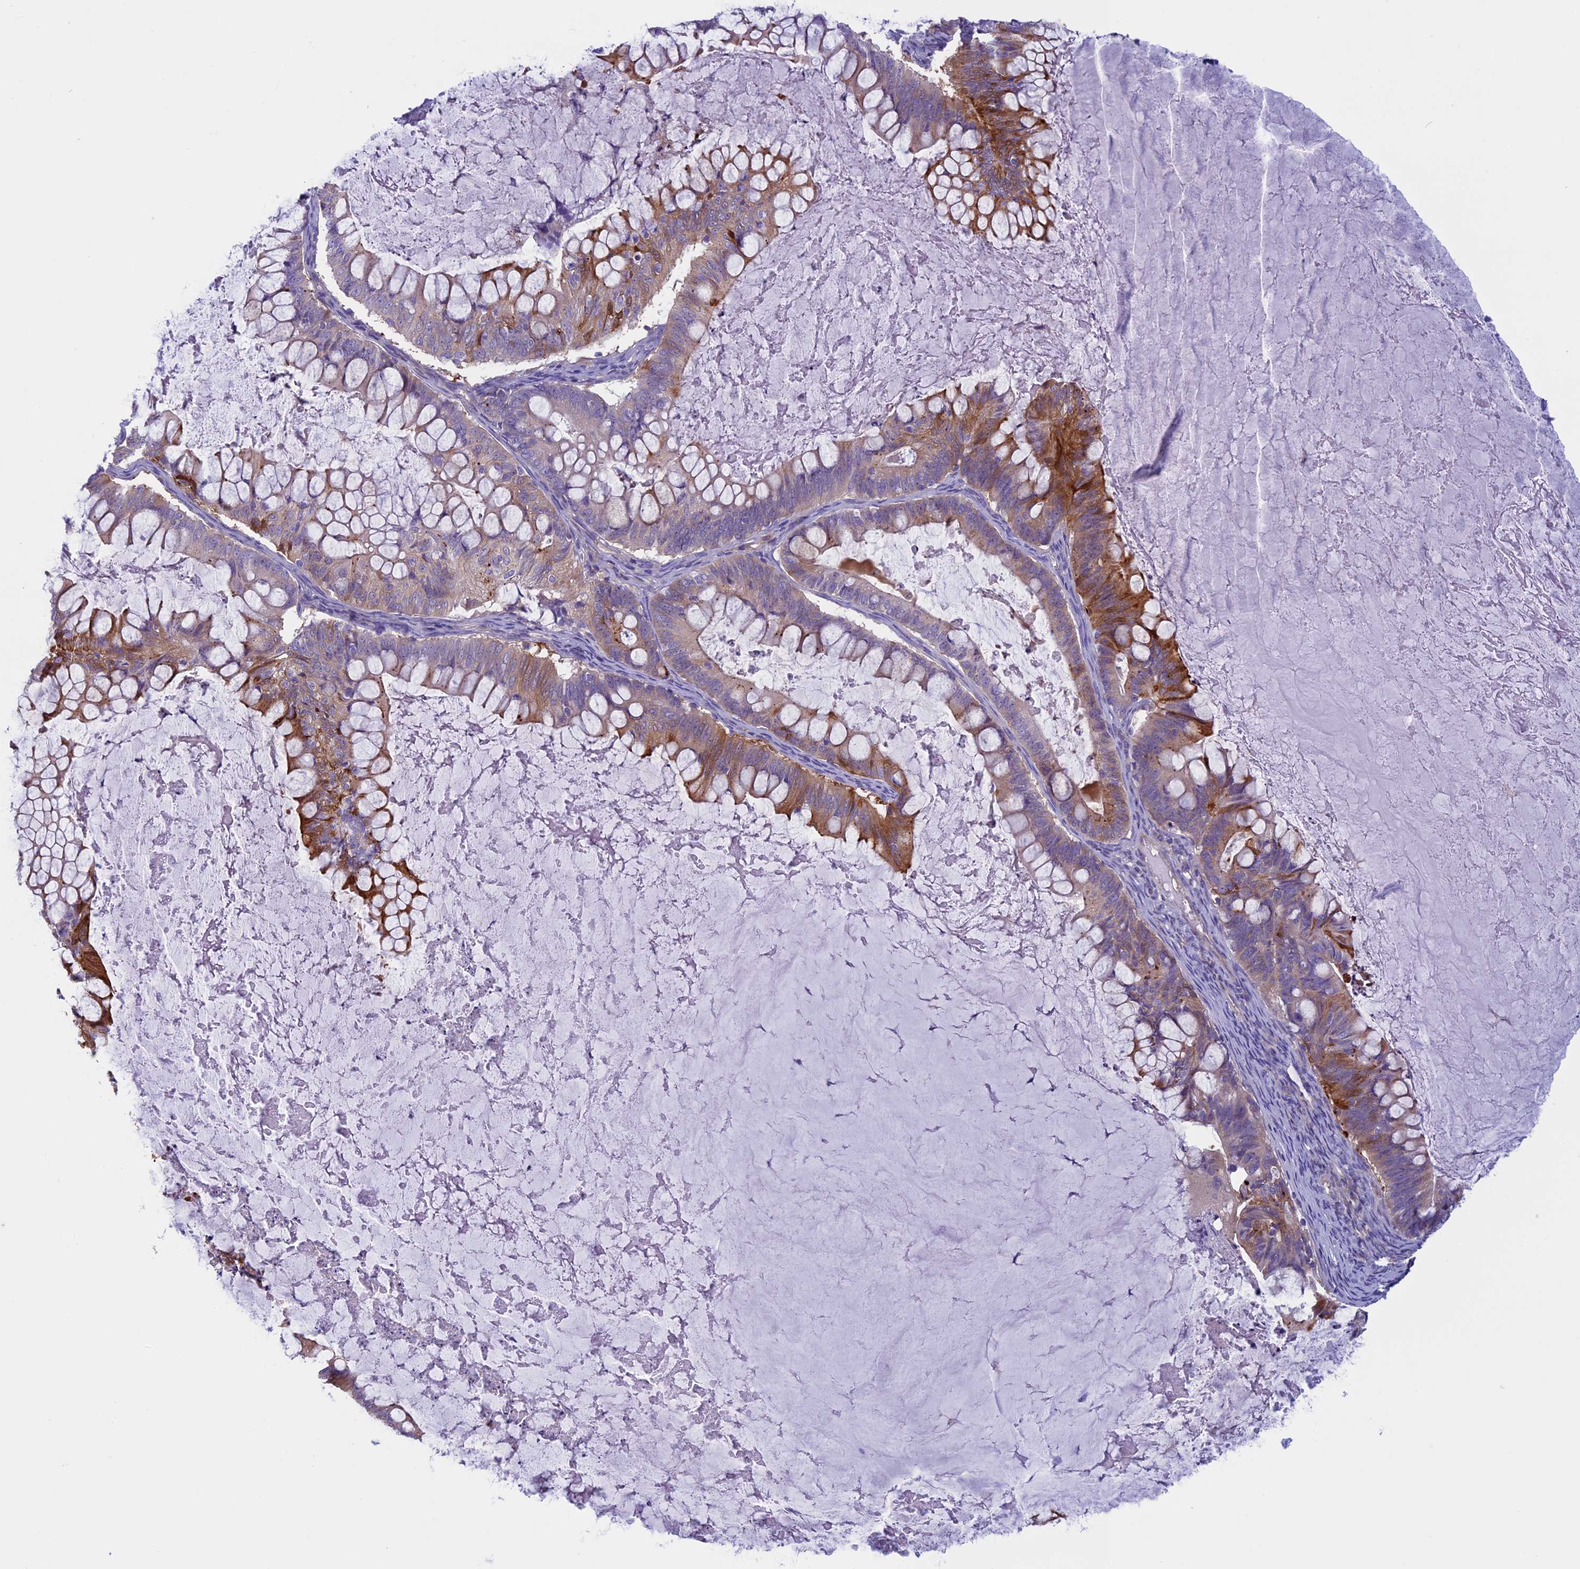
{"staining": {"intensity": "moderate", "quantity": "25%-75%", "location": "cytoplasmic/membranous"}, "tissue": "ovarian cancer", "cell_type": "Tumor cells", "image_type": "cancer", "snomed": [{"axis": "morphology", "description": "Cystadenocarcinoma, mucinous, NOS"}, {"axis": "topography", "description": "Ovary"}], "caption": "Protein staining of ovarian mucinous cystadenocarcinoma tissue reveals moderate cytoplasmic/membranous positivity in about 25%-75% of tumor cells.", "gene": "DCTN5", "patient": {"sex": "female", "age": 61}}